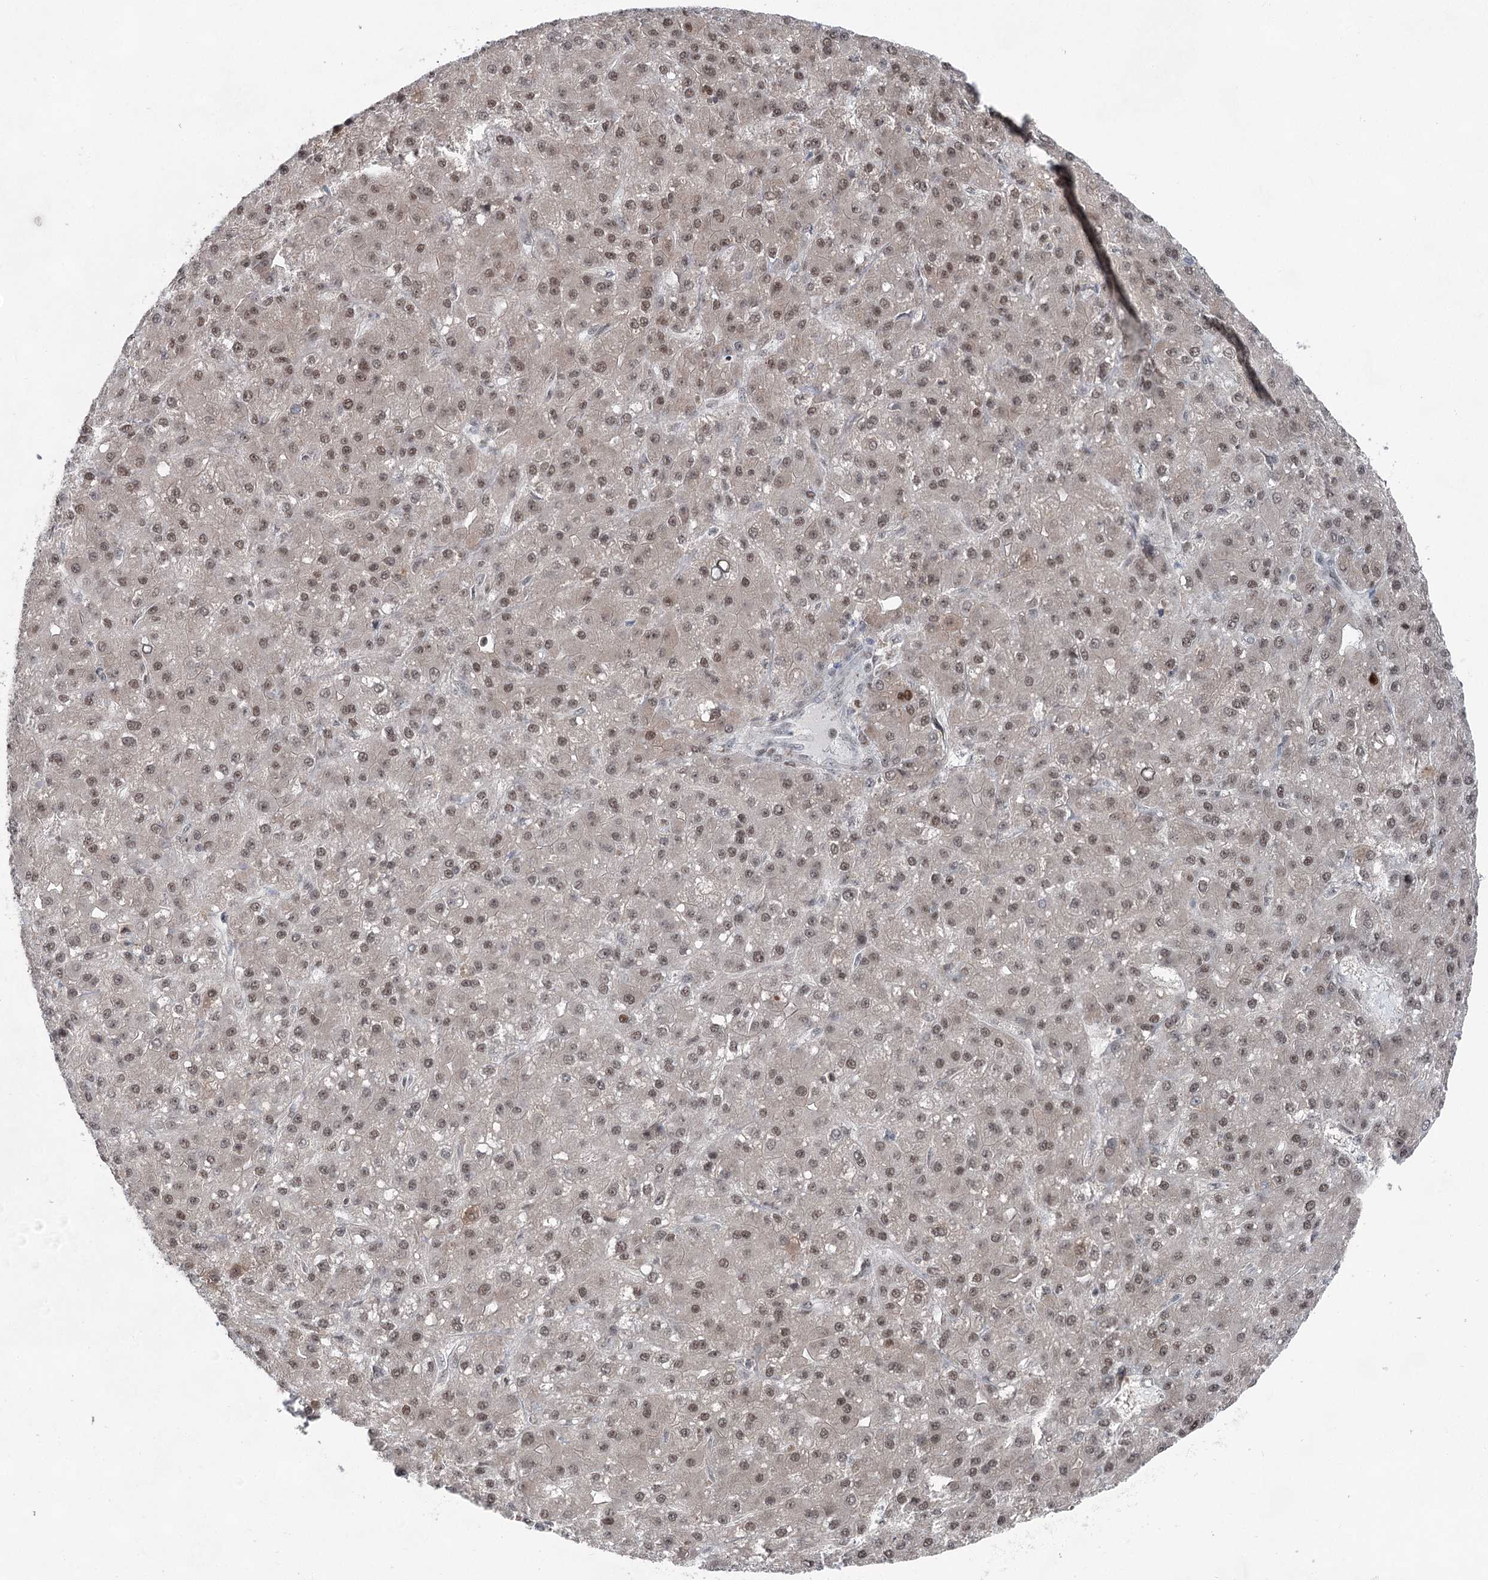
{"staining": {"intensity": "weak", "quantity": ">75%", "location": "nuclear"}, "tissue": "liver cancer", "cell_type": "Tumor cells", "image_type": "cancer", "snomed": [{"axis": "morphology", "description": "Carcinoma, Hepatocellular, NOS"}, {"axis": "topography", "description": "Liver"}], "caption": "Immunohistochemistry micrograph of neoplastic tissue: liver cancer (hepatocellular carcinoma) stained using immunohistochemistry demonstrates low levels of weak protein expression localized specifically in the nuclear of tumor cells, appearing as a nuclear brown color.", "gene": "ZCCHC8", "patient": {"sex": "male", "age": 67}}